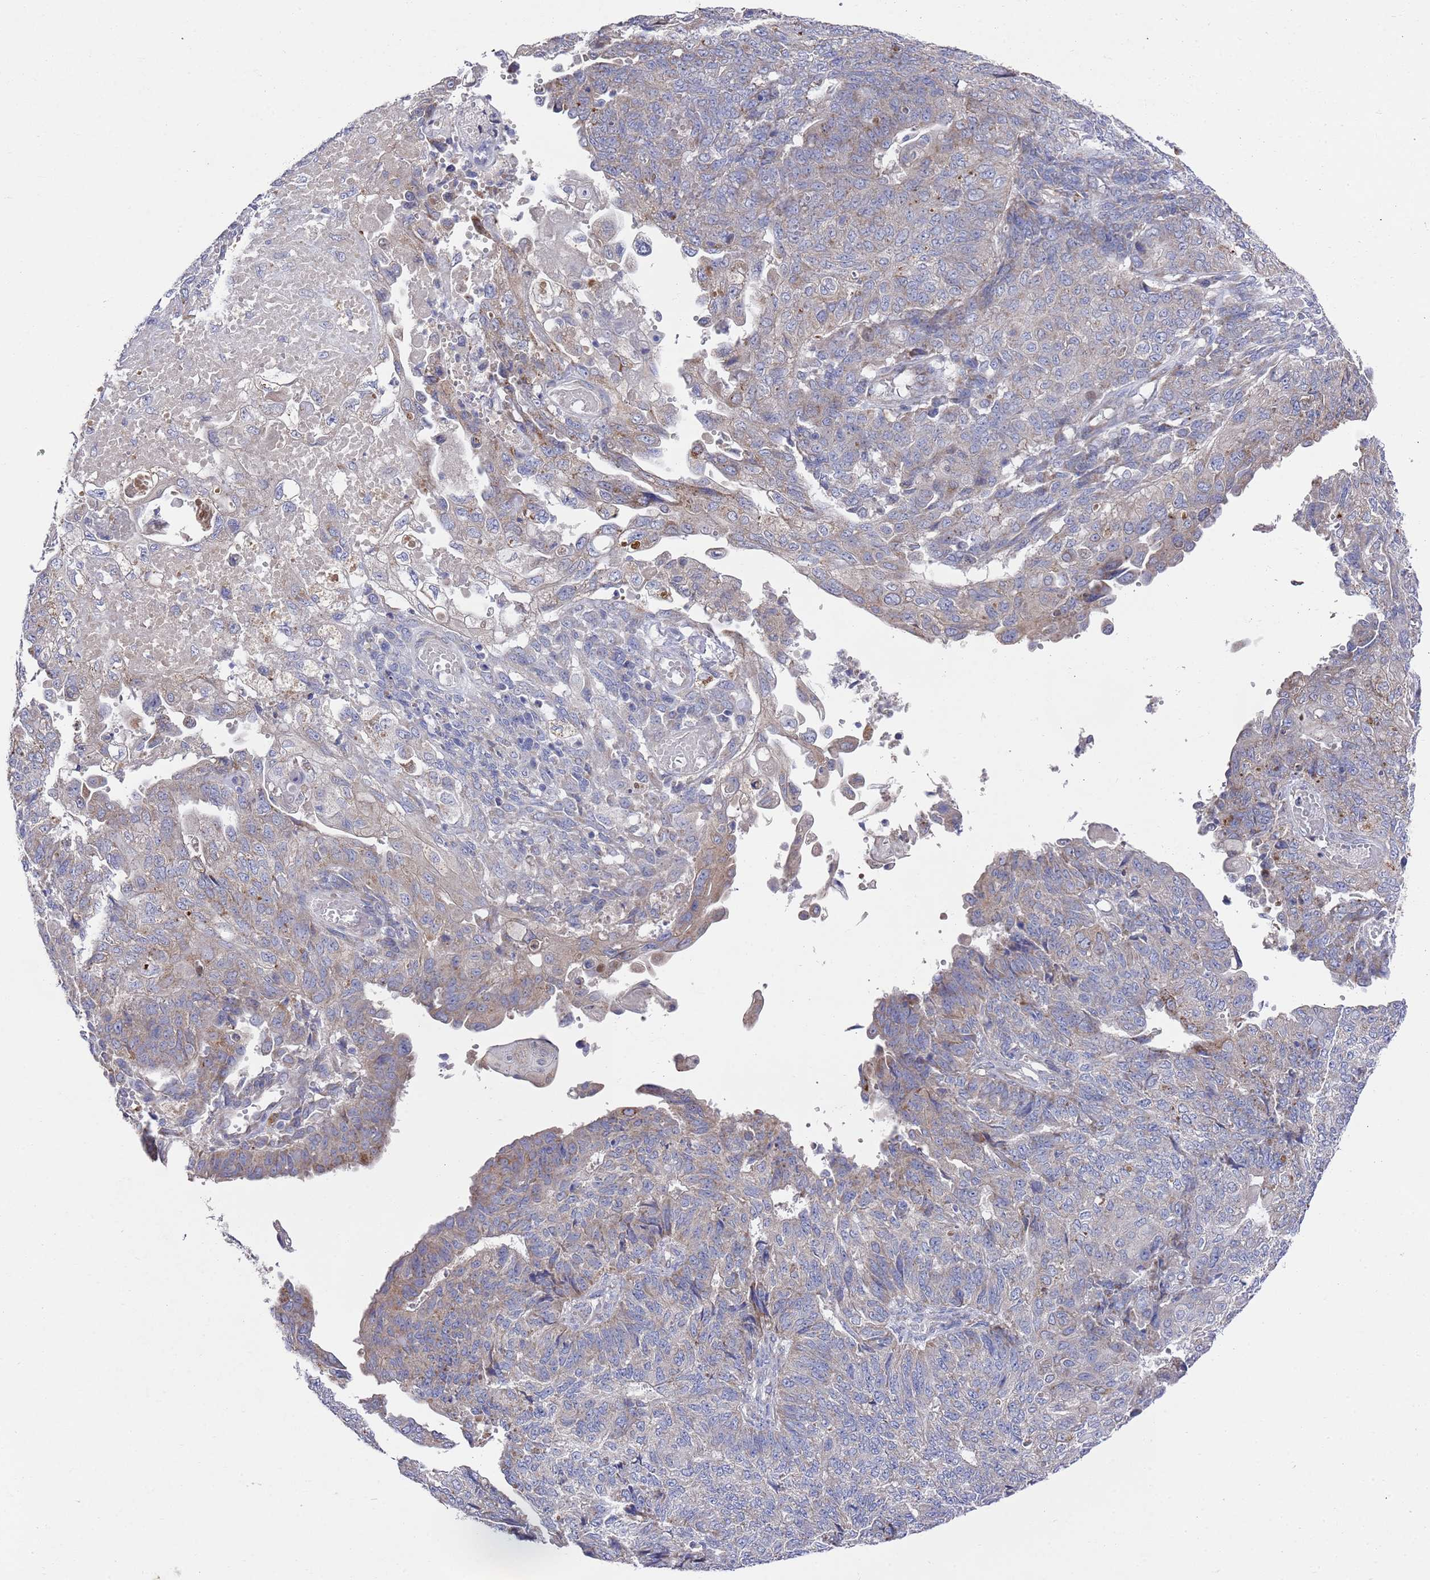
{"staining": {"intensity": "weak", "quantity": "25%-75%", "location": "cytoplasmic/membranous"}, "tissue": "endometrial cancer", "cell_type": "Tumor cells", "image_type": "cancer", "snomed": [{"axis": "morphology", "description": "Adenocarcinoma, NOS"}, {"axis": "topography", "description": "Endometrium"}], "caption": "Protein analysis of endometrial cancer tissue demonstrates weak cytoplasmic/membranous positivity in approximately 25%-75% of tumor cells.", "gene": "NPEPPS", "patient": {"sex": "female", "age": 32}}